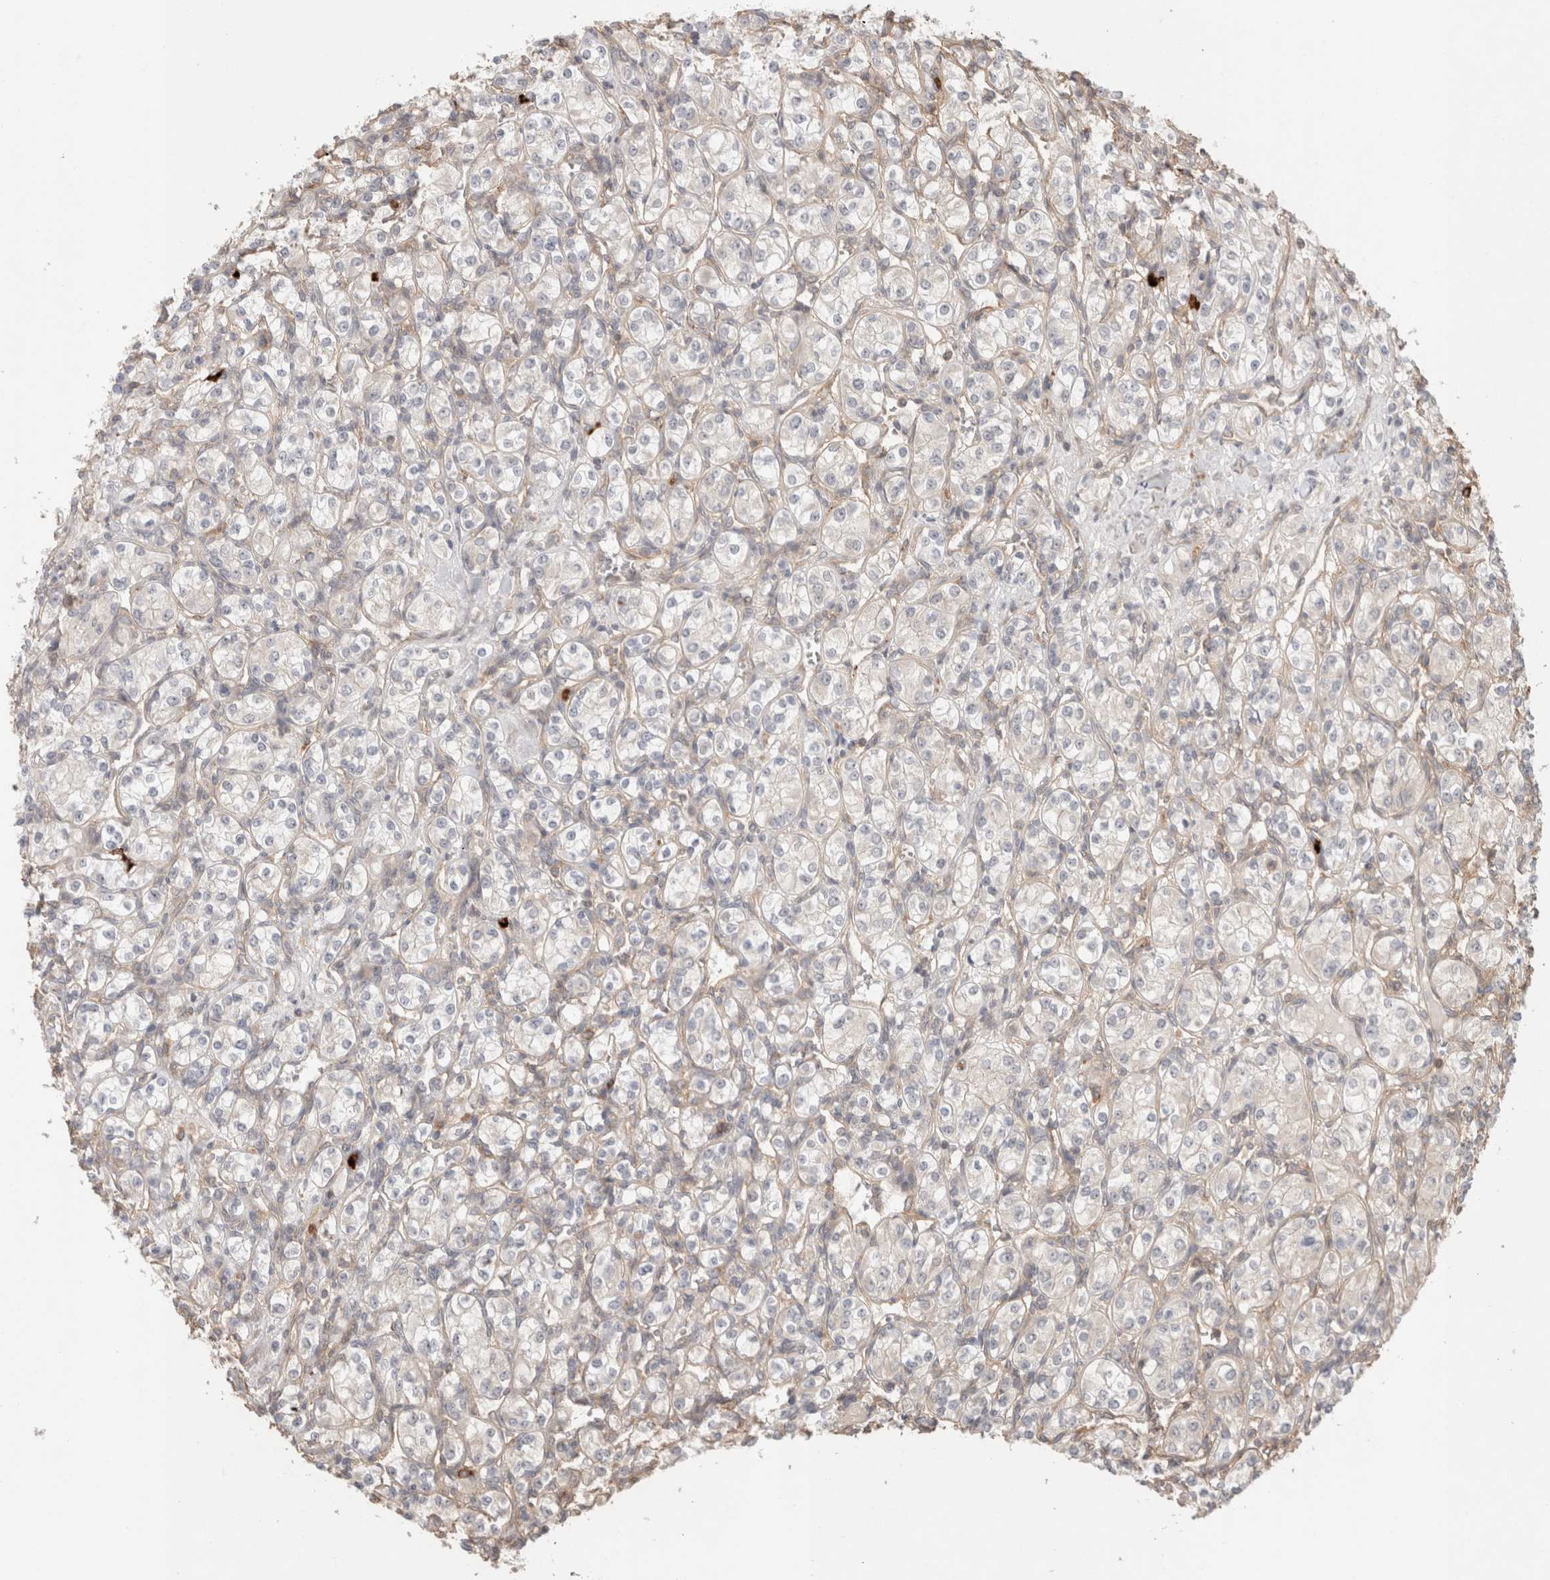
{"staining": {"intensity": "negative", "quantity": "none", "location": "none"}, "tissue": "renal cancer", "cell_type": "Tumor cells", "image_type": "cancer", "snomed": [{"axis": "morphology", "description": "Adenocarcinoma, NOS"}, {"axis": "topography", "description": "Kidney"}], "caption": "The image reveals no staining of tumor cells in renal cancer (adenocarcinoma). The staining is performed using DAB (3,3'-diaminobenzidine) brown chromogen with nuclei counter-stained in using hematoxylin.", "gene": "HSPG2", "patient": {"sex": "male", "age": 77}}